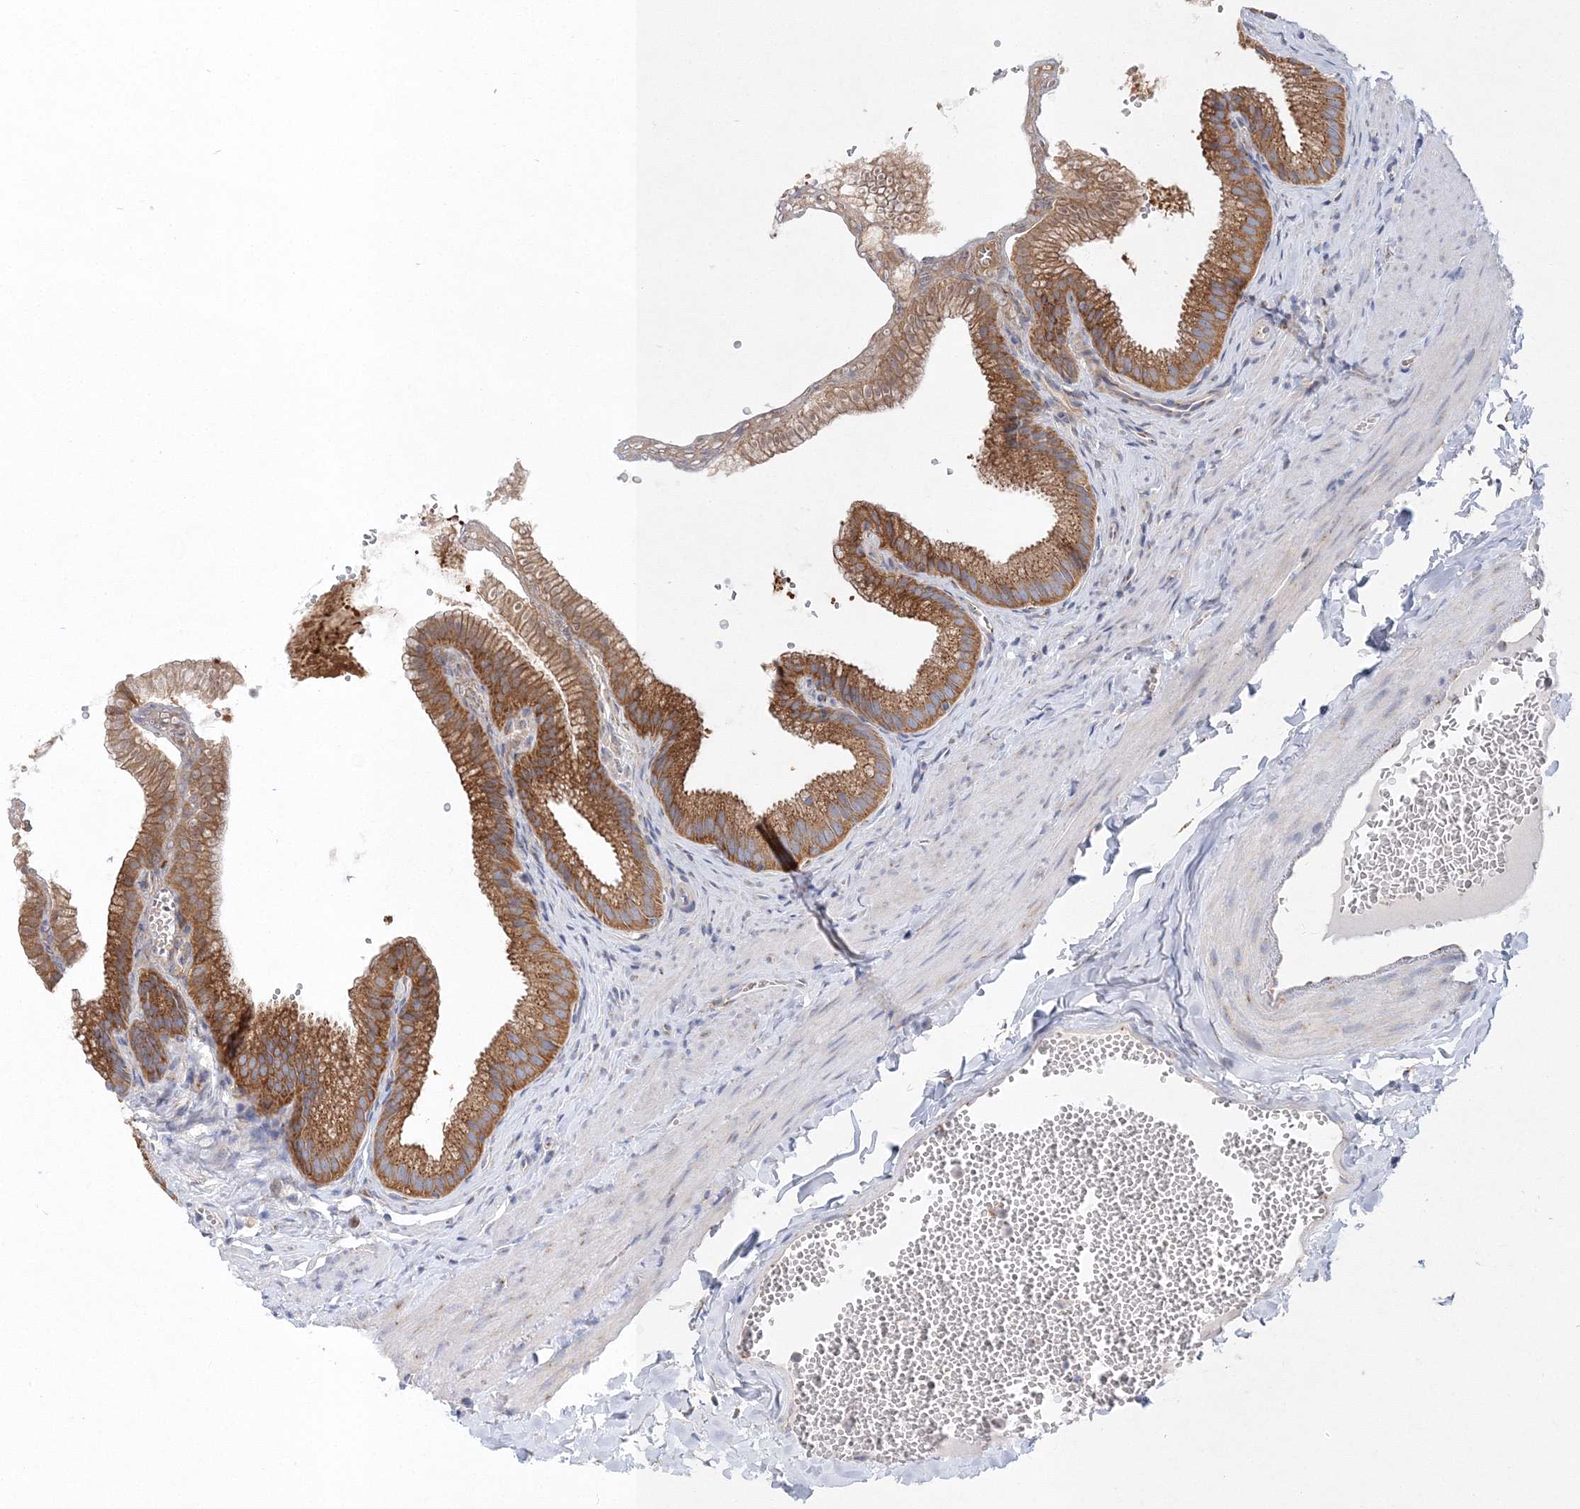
{"staining": {"intensity": "moderate", "quantity": ">75%", "location": "cytoplasmic/membranous"}, "tissue": "gallbladder", "cell_type": "Glandular cells", "image_type": "normal", "snomed": [{"axis": "morphology", "description": "Normal tissue, NOS"}, {"axis": "topography", "description": "Gallbladder"}], "caption": "Protein expression analysis of benign human gallbladder reveals moderate cytoplasmic/membranous staining in approximately >75% of glandular cells. (IHC, brightfield microscopy, high magnification).", "gene": "SEC23IP", "patient": {"sex": "male", "age": 38}}